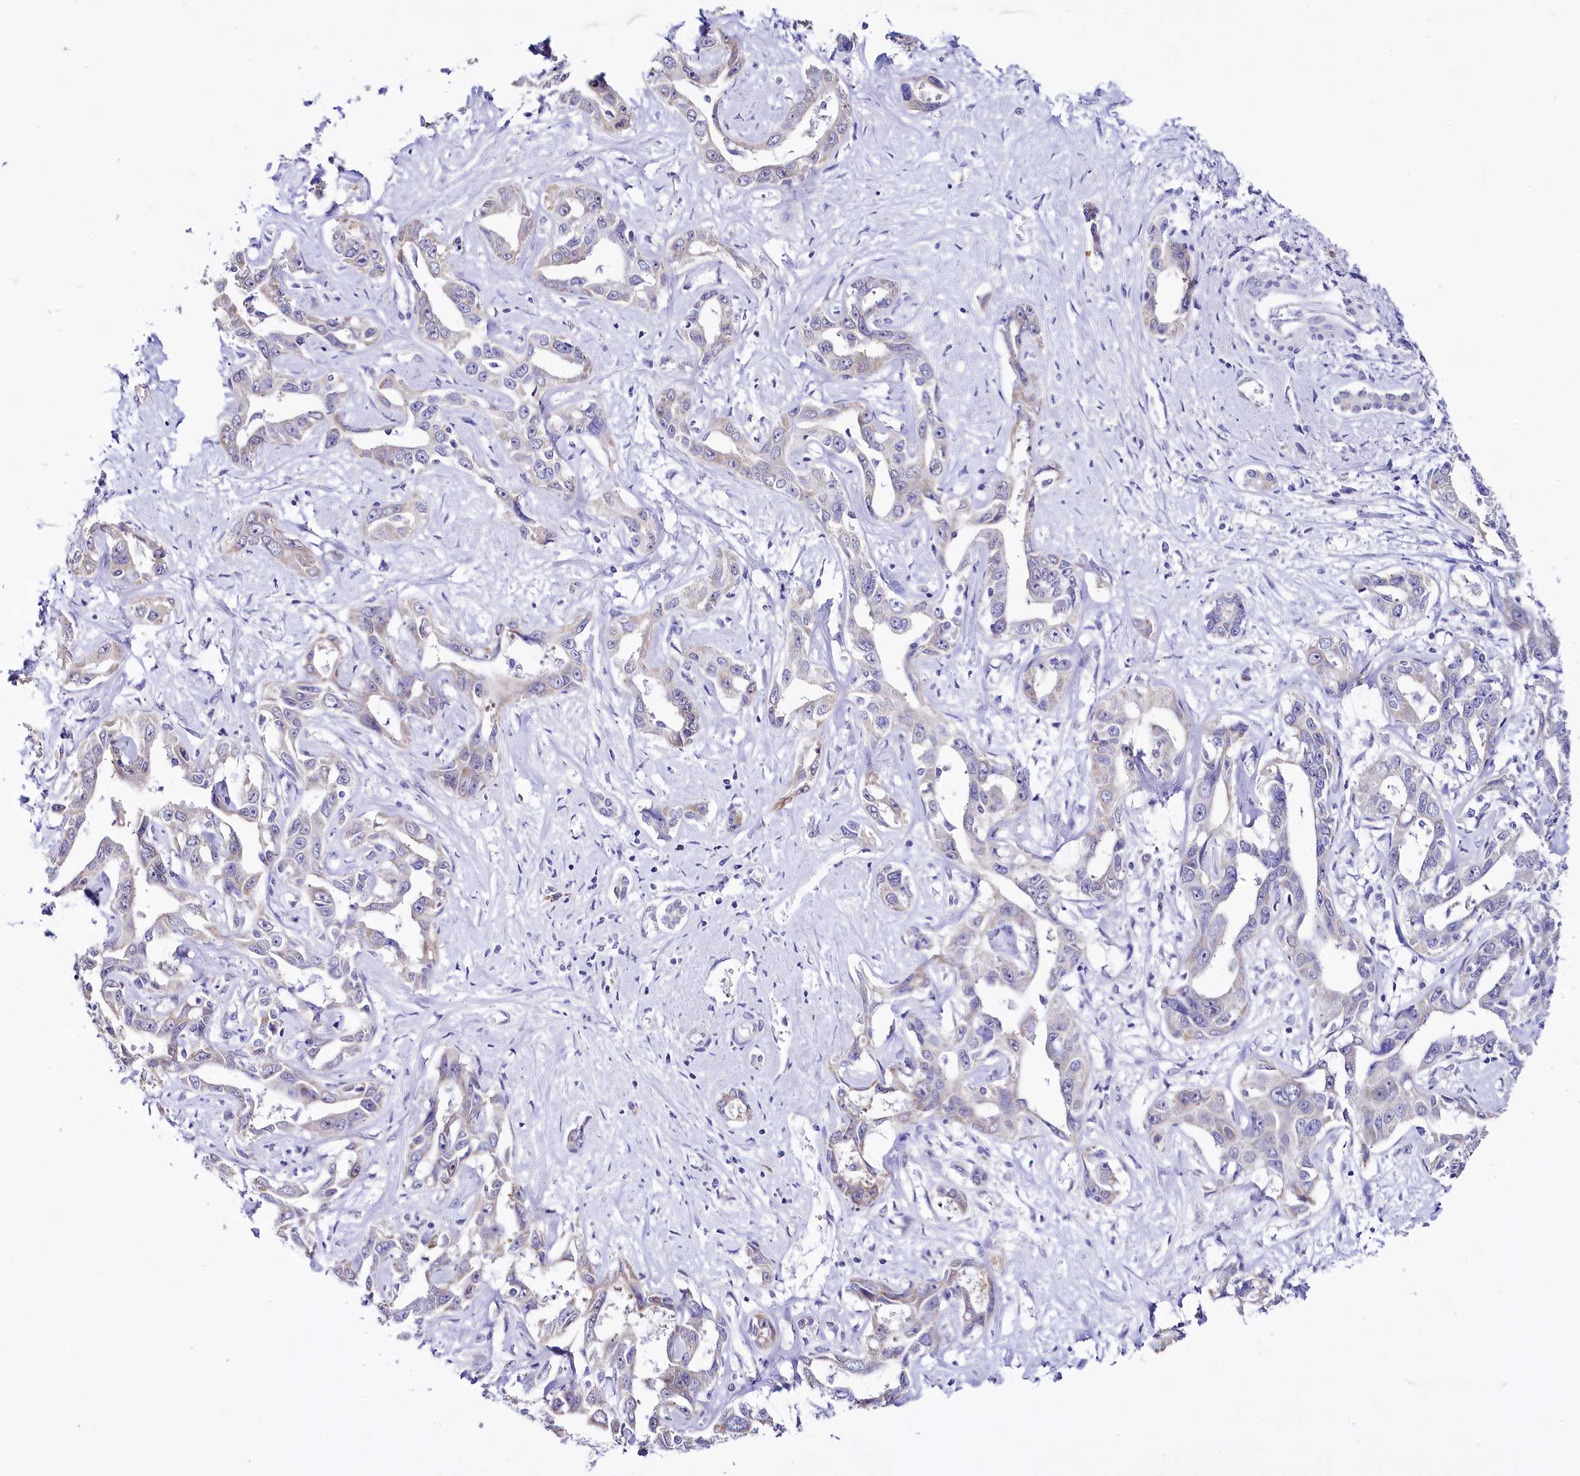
{"staining": {"intensity": "negative", "quantity": "none", "location": "none"}, "tissue": "liver cancer", "cell_type": "Tumor cells", "image_type": "cancer", "snomed": [{"axis": "morphology", "description": "Cholangiocarcinoma"}, {"axis": "topography", "description": "Liver"}], "caption": "The histopathology image displays no significant positivity in tumor cells of cholangiocarcinoma (liver).", "gene": "SPATS2", "patient": {"sex": "male", "age": 59}}